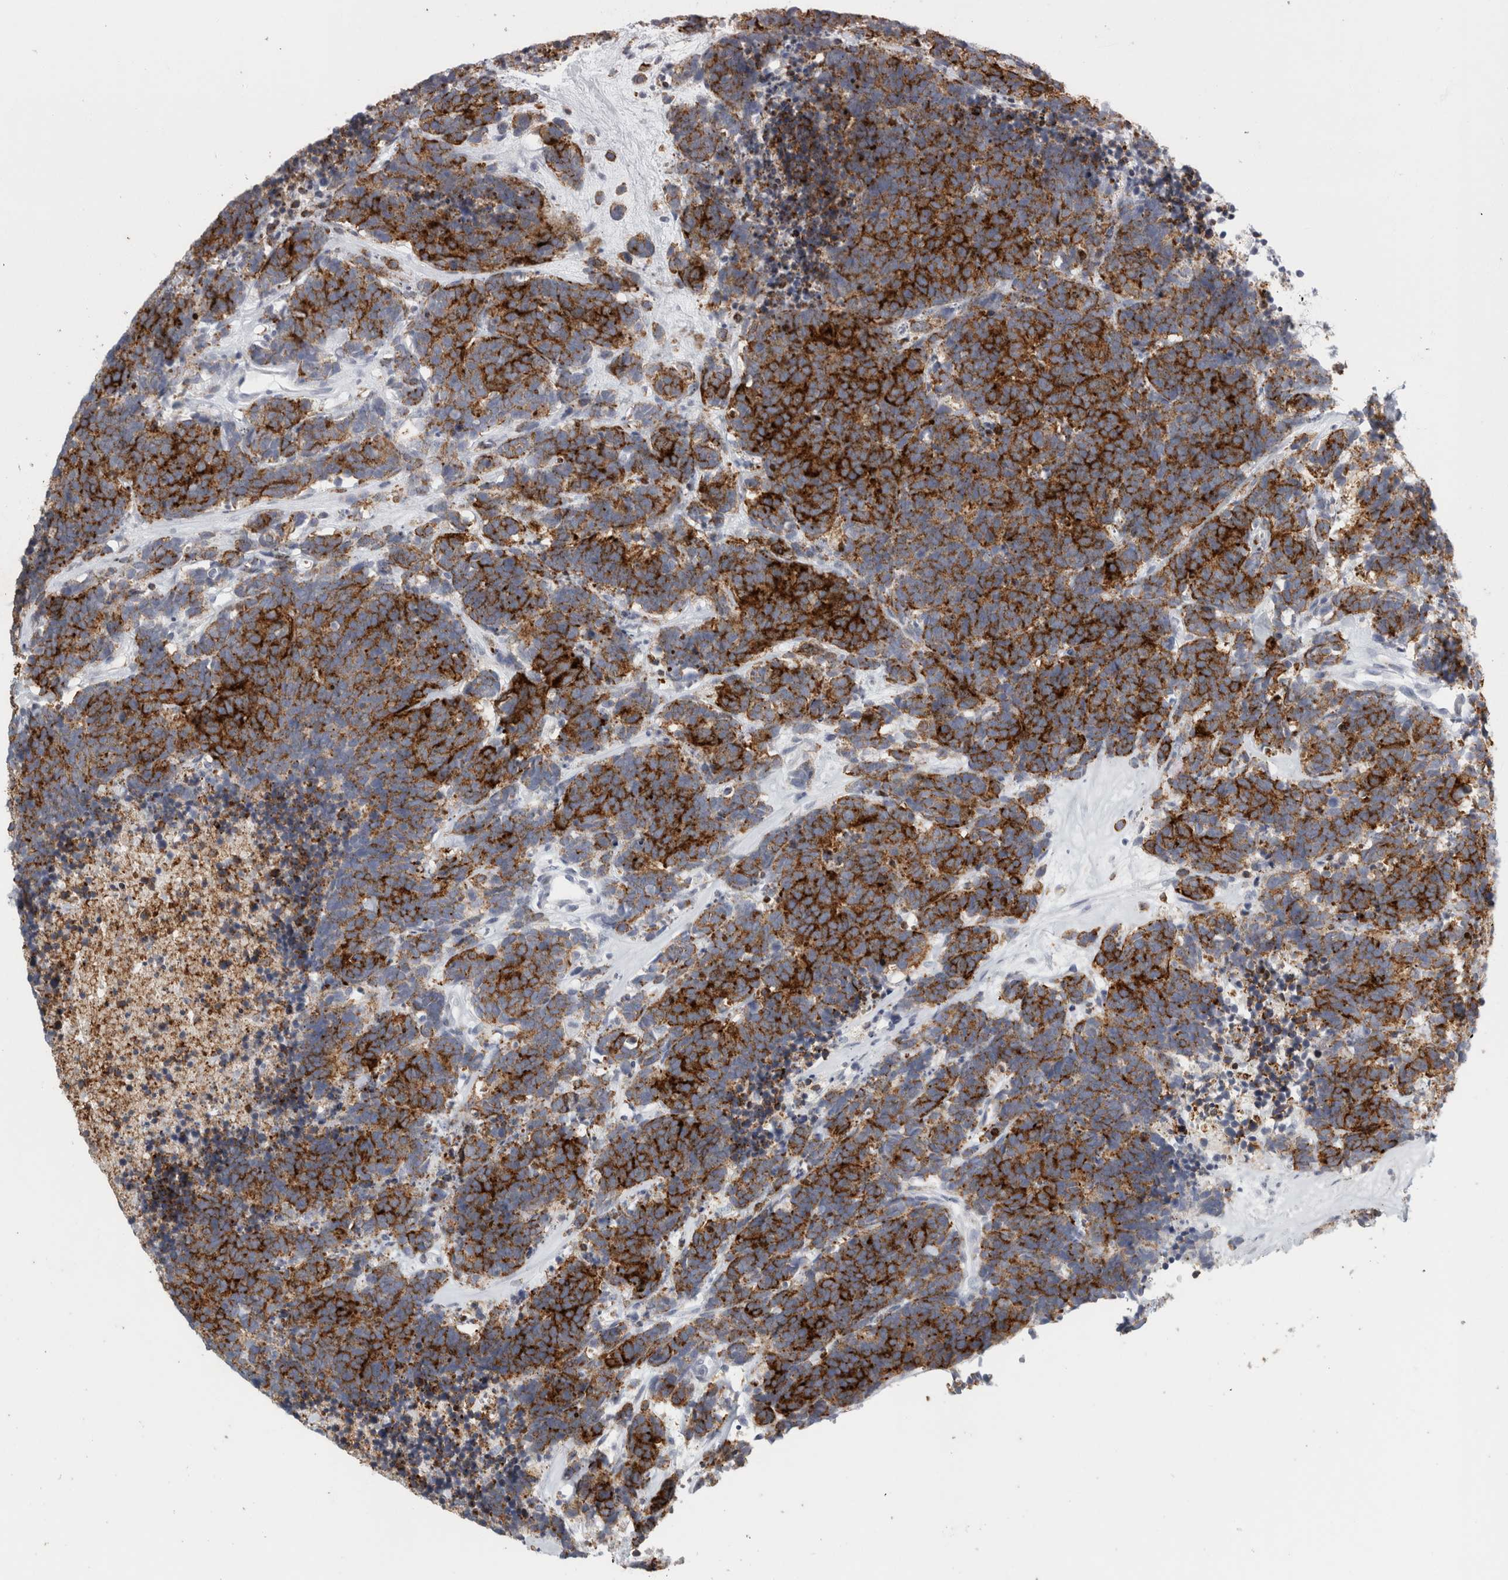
{"staining": {"intensity": "strong", "quantity": ">75%", "location": "cytoplasmic/membranous"}, "tissue": "carcinoid", "cell_type": "Tumor cells", "image_type": "cancer", "snomed": [{"axis": "morphology", "description": "Carcinoma, NOS"}, {"axis": "morphology", "description": "Carcinoid, malignant, NOS"}, {"axis": "topography", "description": "Urinary bladder"}], "caption": "Tumor cells show strong cytoplasmic/membranous expression in approximately >75% of cells in carcinoma.", "gene": "CPE", "patient": {"sex": "male", "age": 57}}